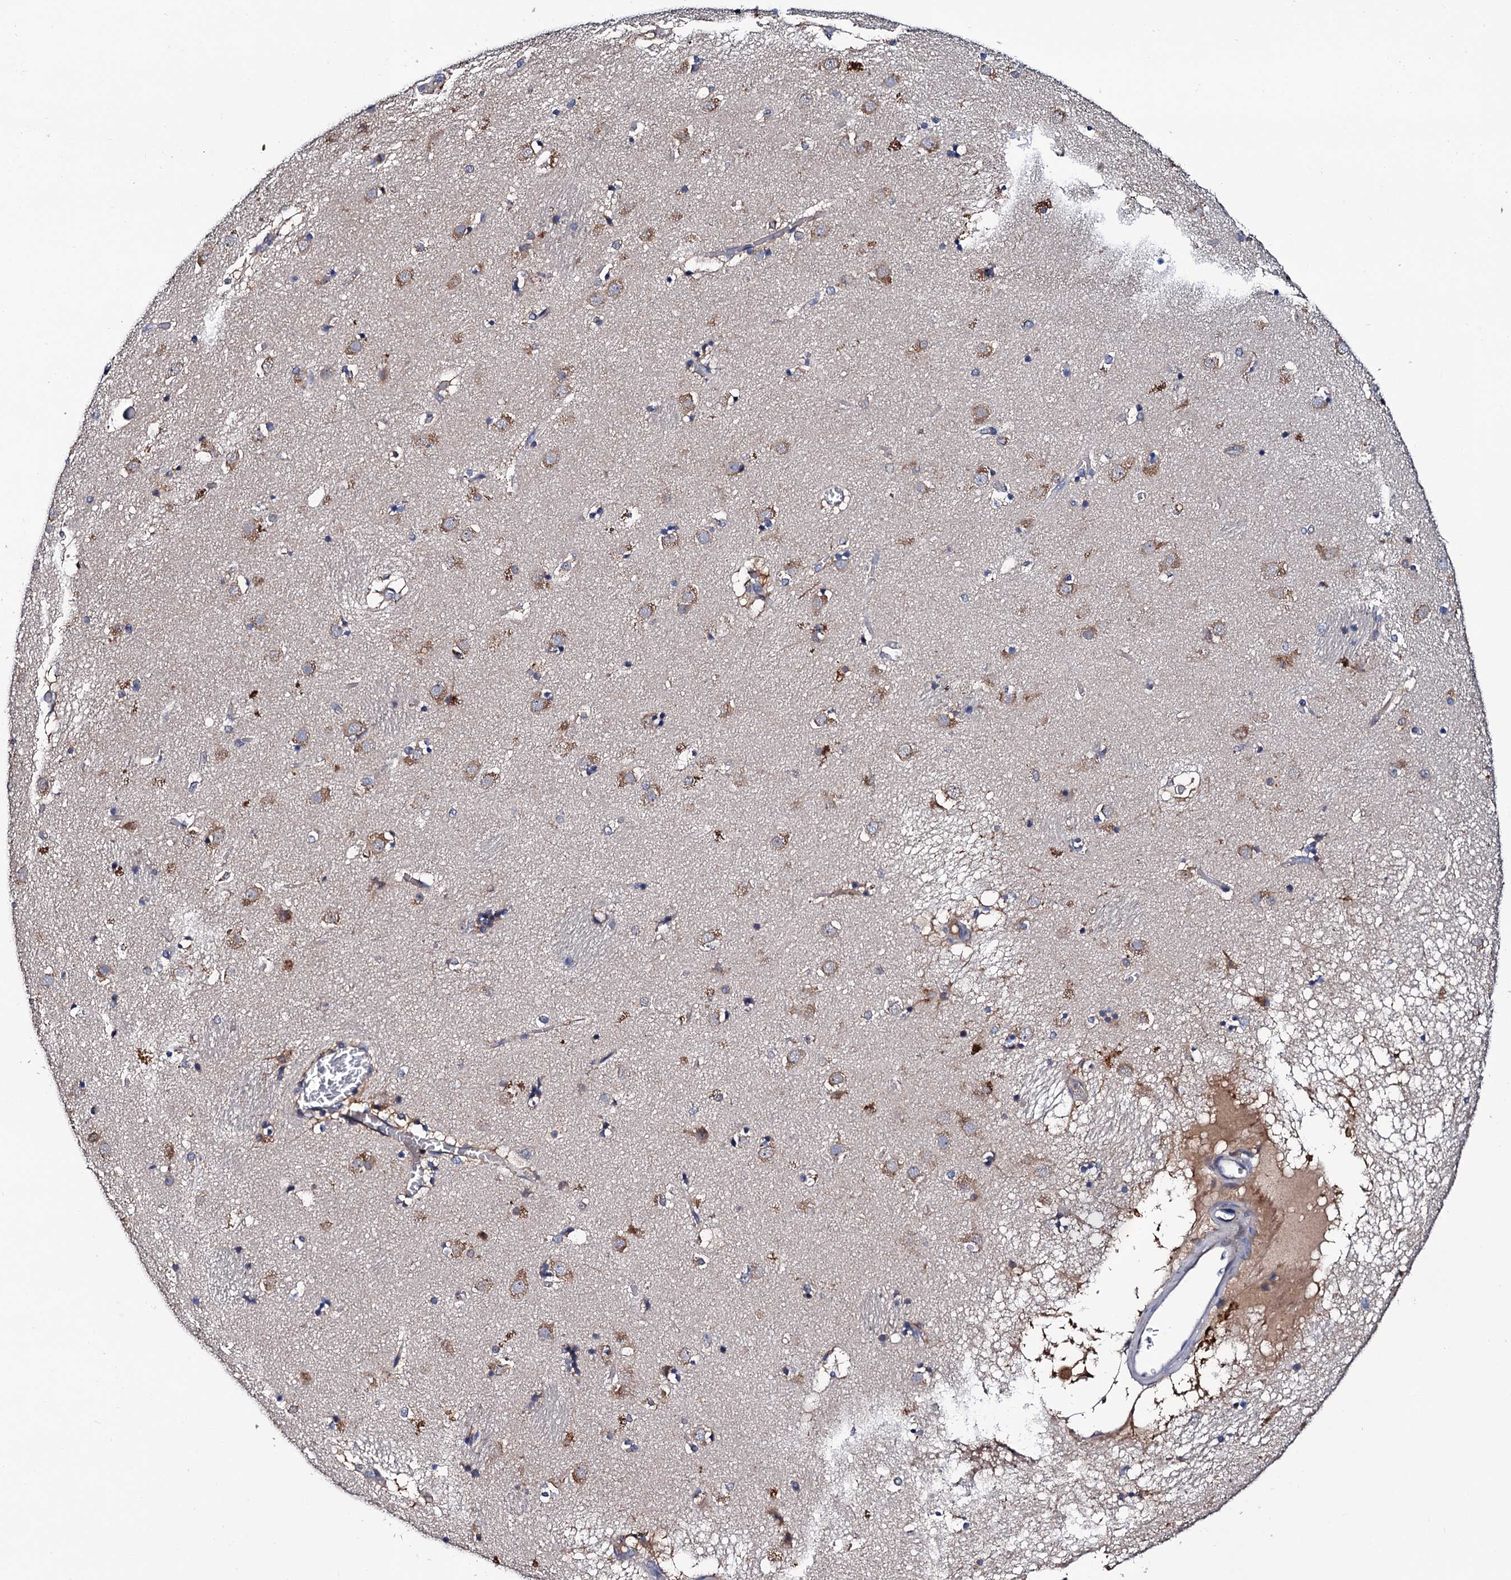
{"staining": {"intensity": "weak", "quantity": "<25%", "location": "cytoplasmic/membranous"}, "tissue": "caudate", "cell_type": "Glial cells", "image_type": "normal", "snomed": [{"axis": "morphology", "description": "Normal tissue, NOS"}, {"axis": "topography", "description": "Lateral ventricle wall"}], "caption": "Glial cells show no significant positivity in normal caudate. Brightfield microscopy of IHC stained with DAB (3,3'-diaminobenzidine) (brown) and hematoxylin (blue), captured at high magnification.", "gene": "TRMT112", "patient": {"sex": "male", "age": 70}}